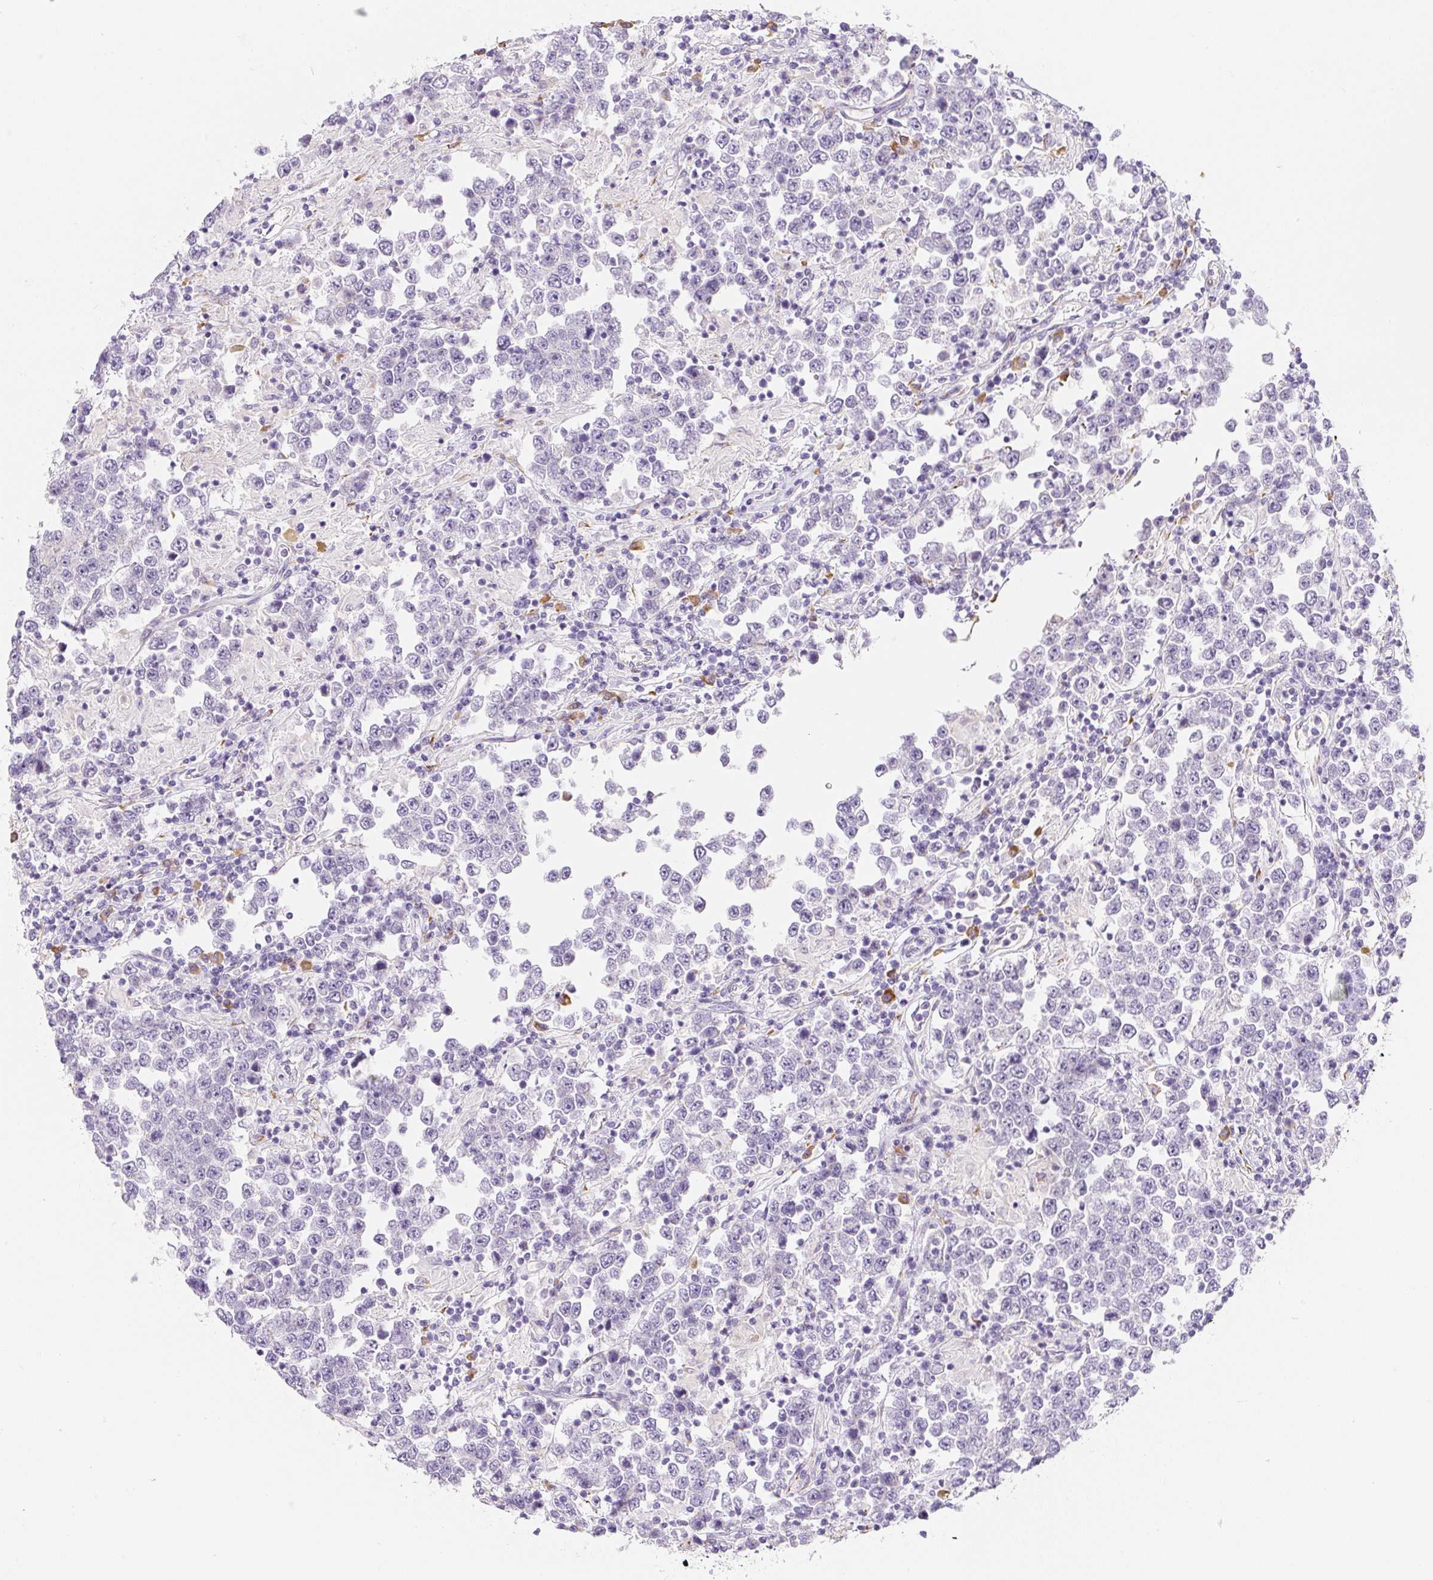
{"staining": {"intensity": "negative", "quantity": "none", "location": "none"}, "tissue": "testis cancer", "cell_type": "Tumor cells", "image_type": "cancer", "snomed": [{"axis": "morphology", "description": "Normal tissue, NOS"}, {"axis": "morphology", "description": "Urothelial carcinoma, High grade"}, {"axis": "morphology", "description": "Seminoma, NOS"}, {"axis": "morphology", "description": "Carcinoma, Embryonal, NOS"}, {"axis": "topography", "description": "Urinary bladder"}, {"axis": "topography", "description": "Testis"}], "caption": "Immunohistochemistry (IHC) image of neoplastic tissue: human urothelial carcinoma (high-grade) (testis) stained with DAB (3,3'-diaminobenzidine) reveals no significant protein staining in tumor cells.", "gene": "PWWP3B", "patient": {"sex": "male", "age": 41}}